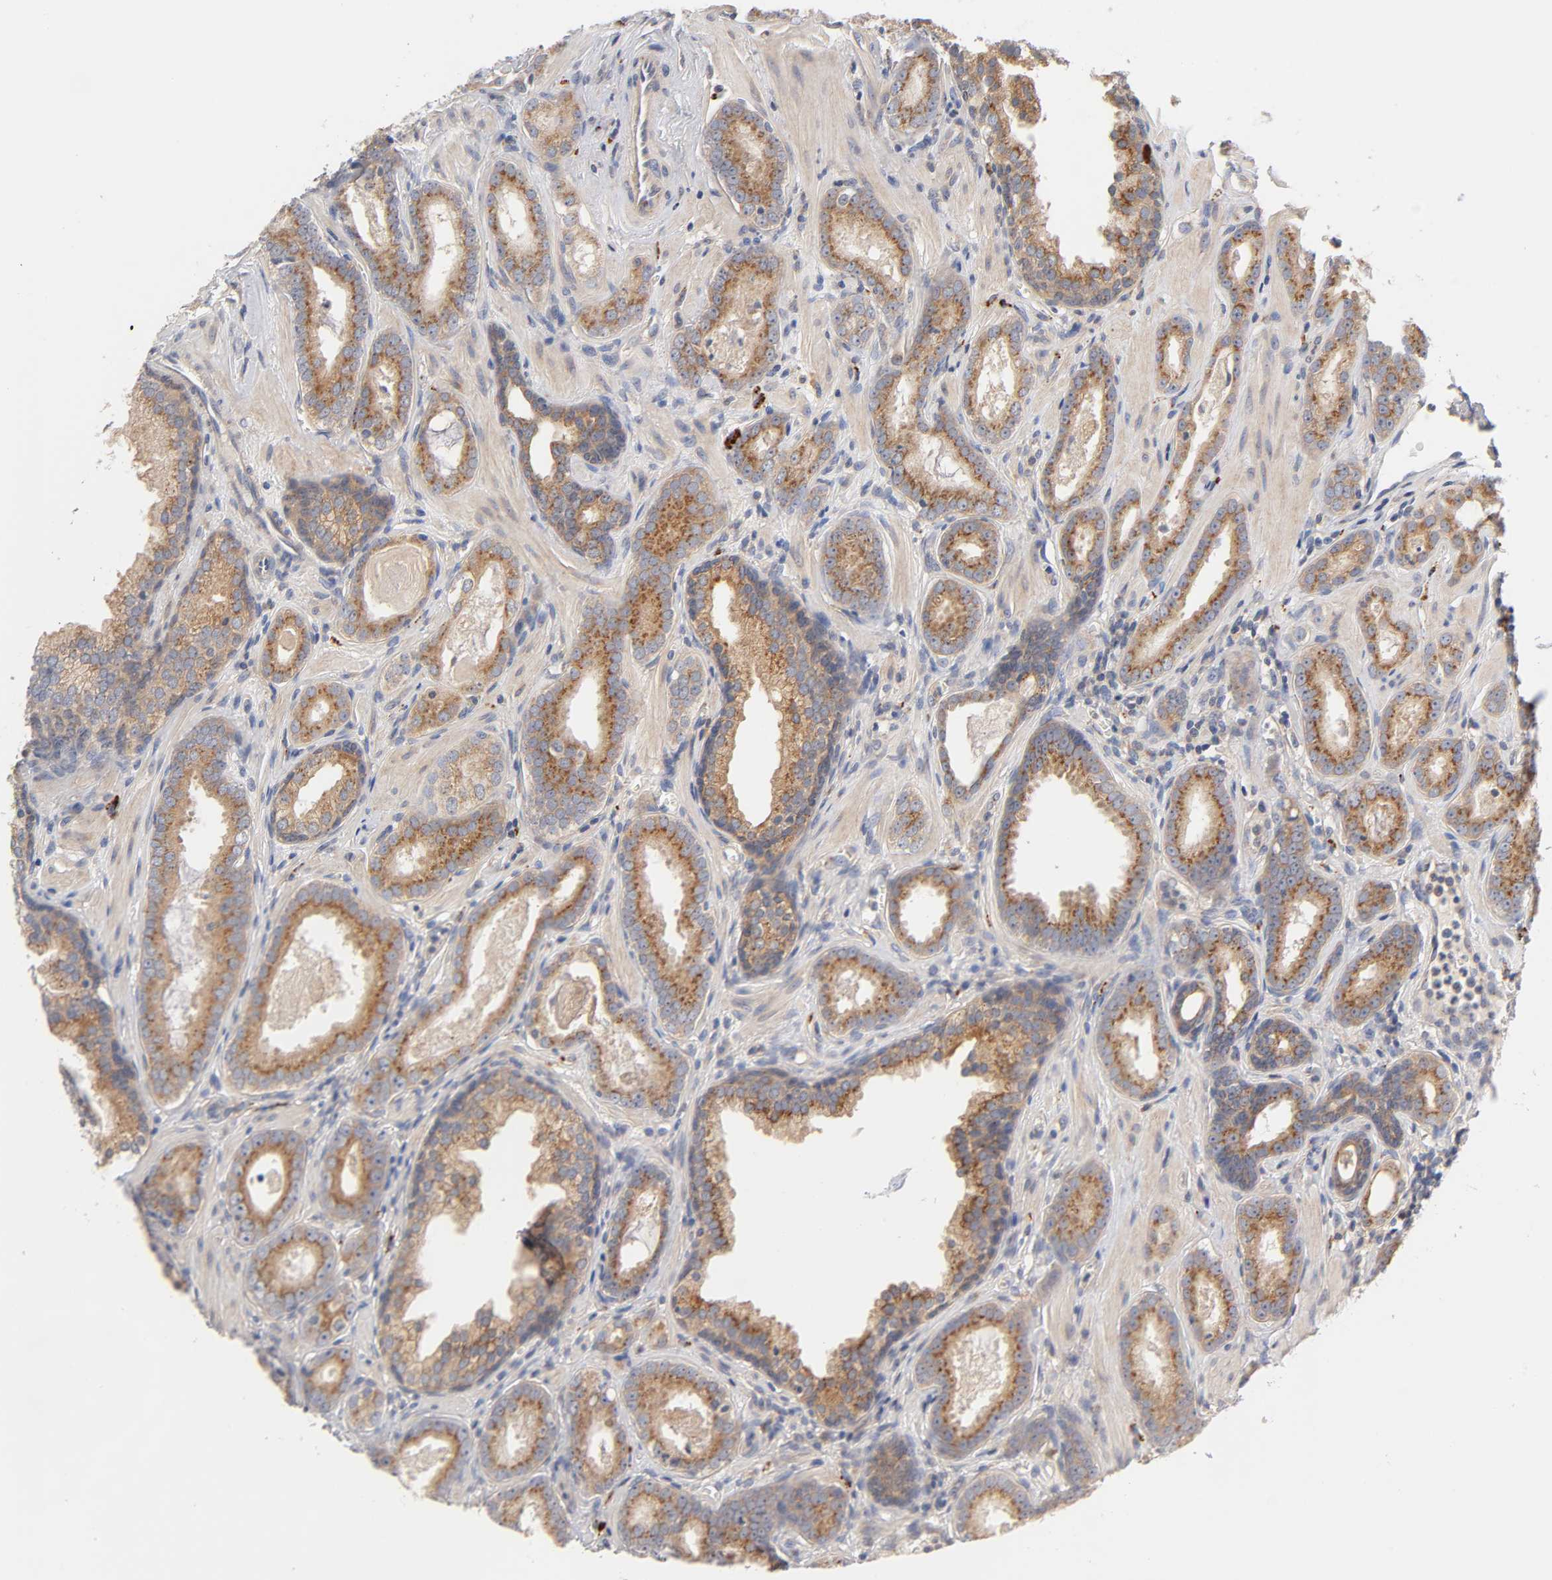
{"staining": {"intensity": "moderate", "quantity": ">75%", "location": "cytoplasmic/membranous"}, "tissue": "prostate cancer", "cell_type": "Tumor cells", "image_type": "cancer", "snomed": [{"axis": "morphology", "description": "Adenocarcinoma, Low grade"}, {"axis": "topography", "description": "Prostate"}], "caption": "Adenocarcinoma (low-grade) (prostate) stained with immunohistochemistry shows moderate cytoplasmic/membranous positivity in about >75% of tumor cells.", "gene": "C17orf75", "patient": {"sex": "male", "age": 57}}